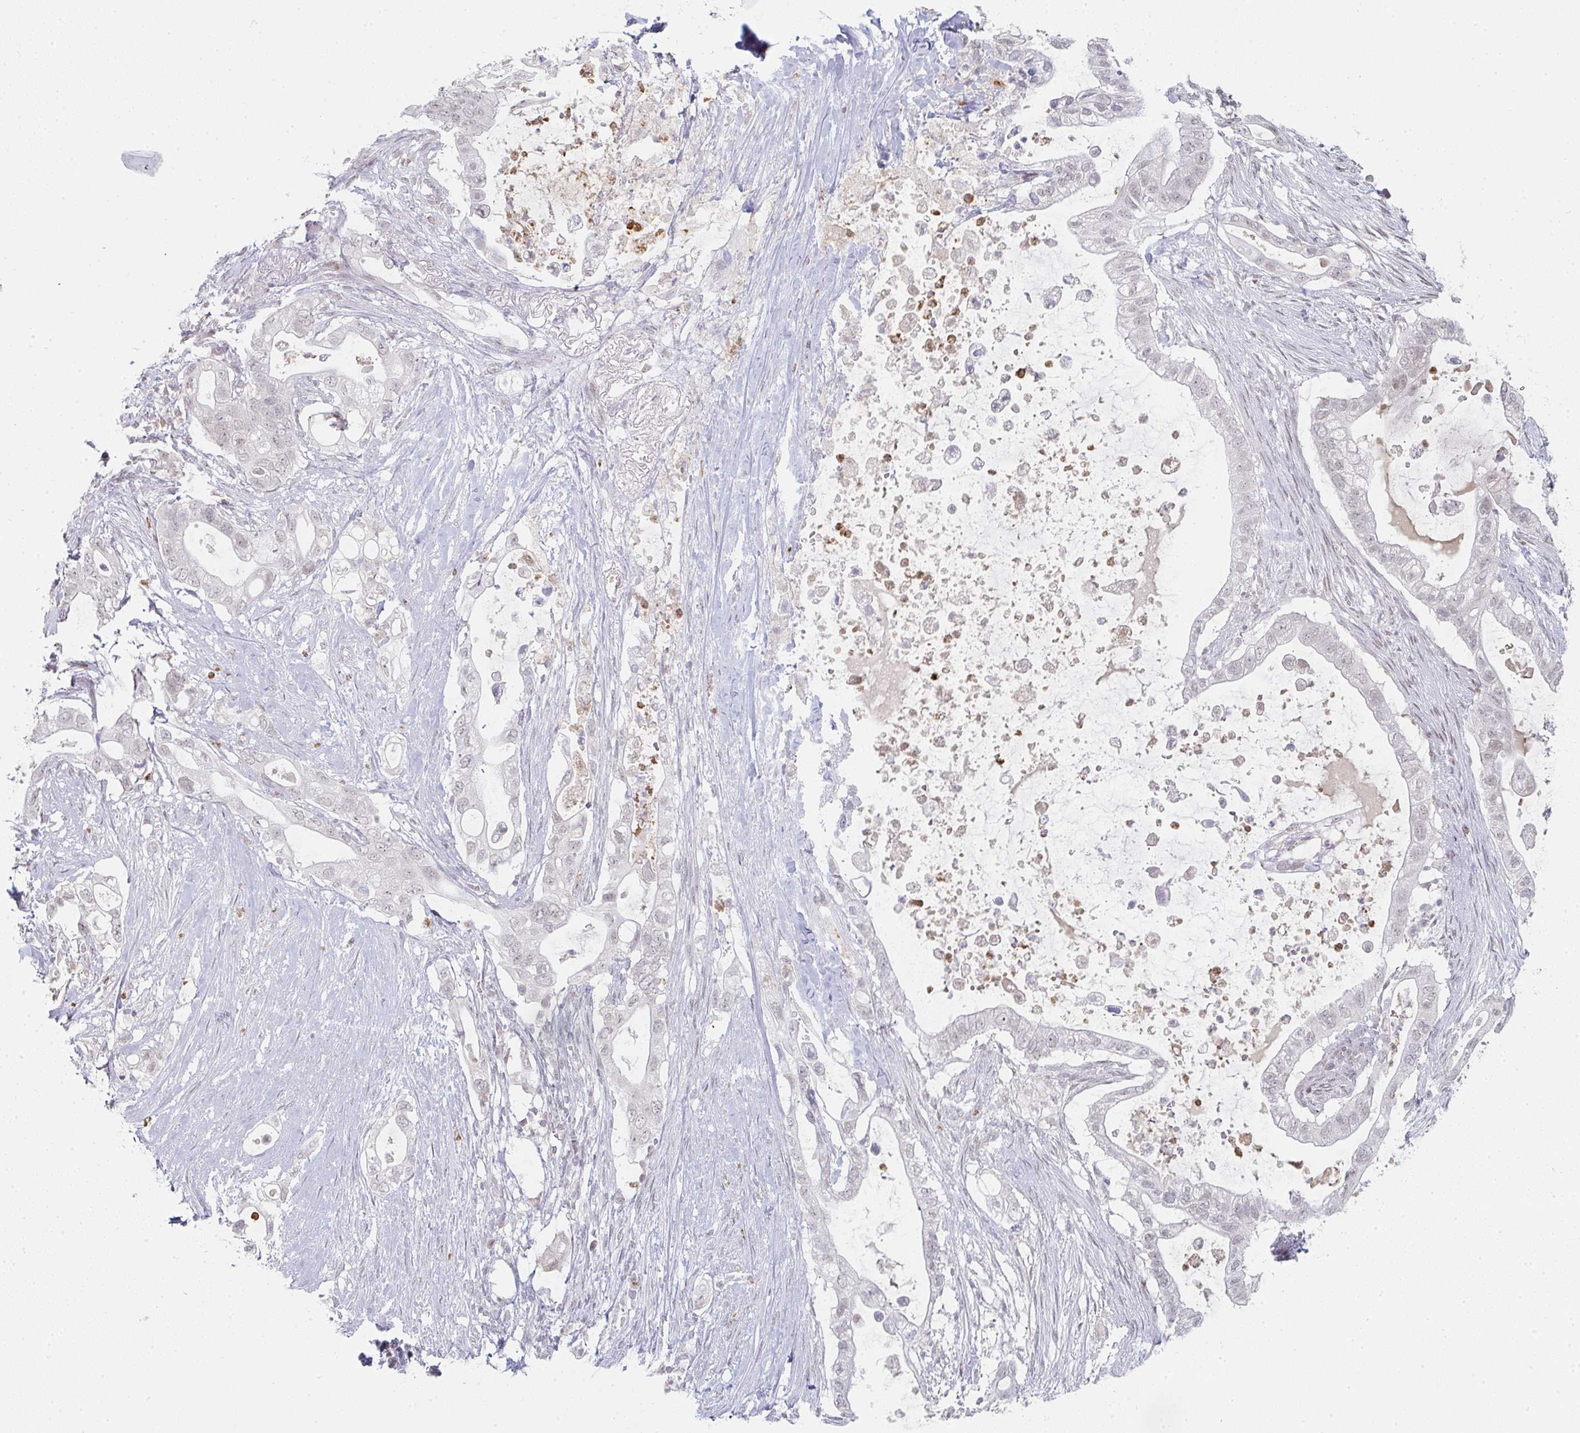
{"staining": {"intensity": "negative", "quantity": "none", "location": "none"}, "tissue": "pancreatic cancer", "cell_type": "Tumor cells", "image_type": "cancer", "snomed": [{"axis": "morphology", "description": "Adenocarcinoma, NOS"}, {"axis": "topography", "description": "Pancreas"}], "caption": "High power microscopy histopathology image of an immunohistochemistry image of pancreatic cancer (adenocarcinoma), revealing no significant positivity in tumor cells.", "gene": "LIN54", "patient": {"sex": "female", "age": 72}}